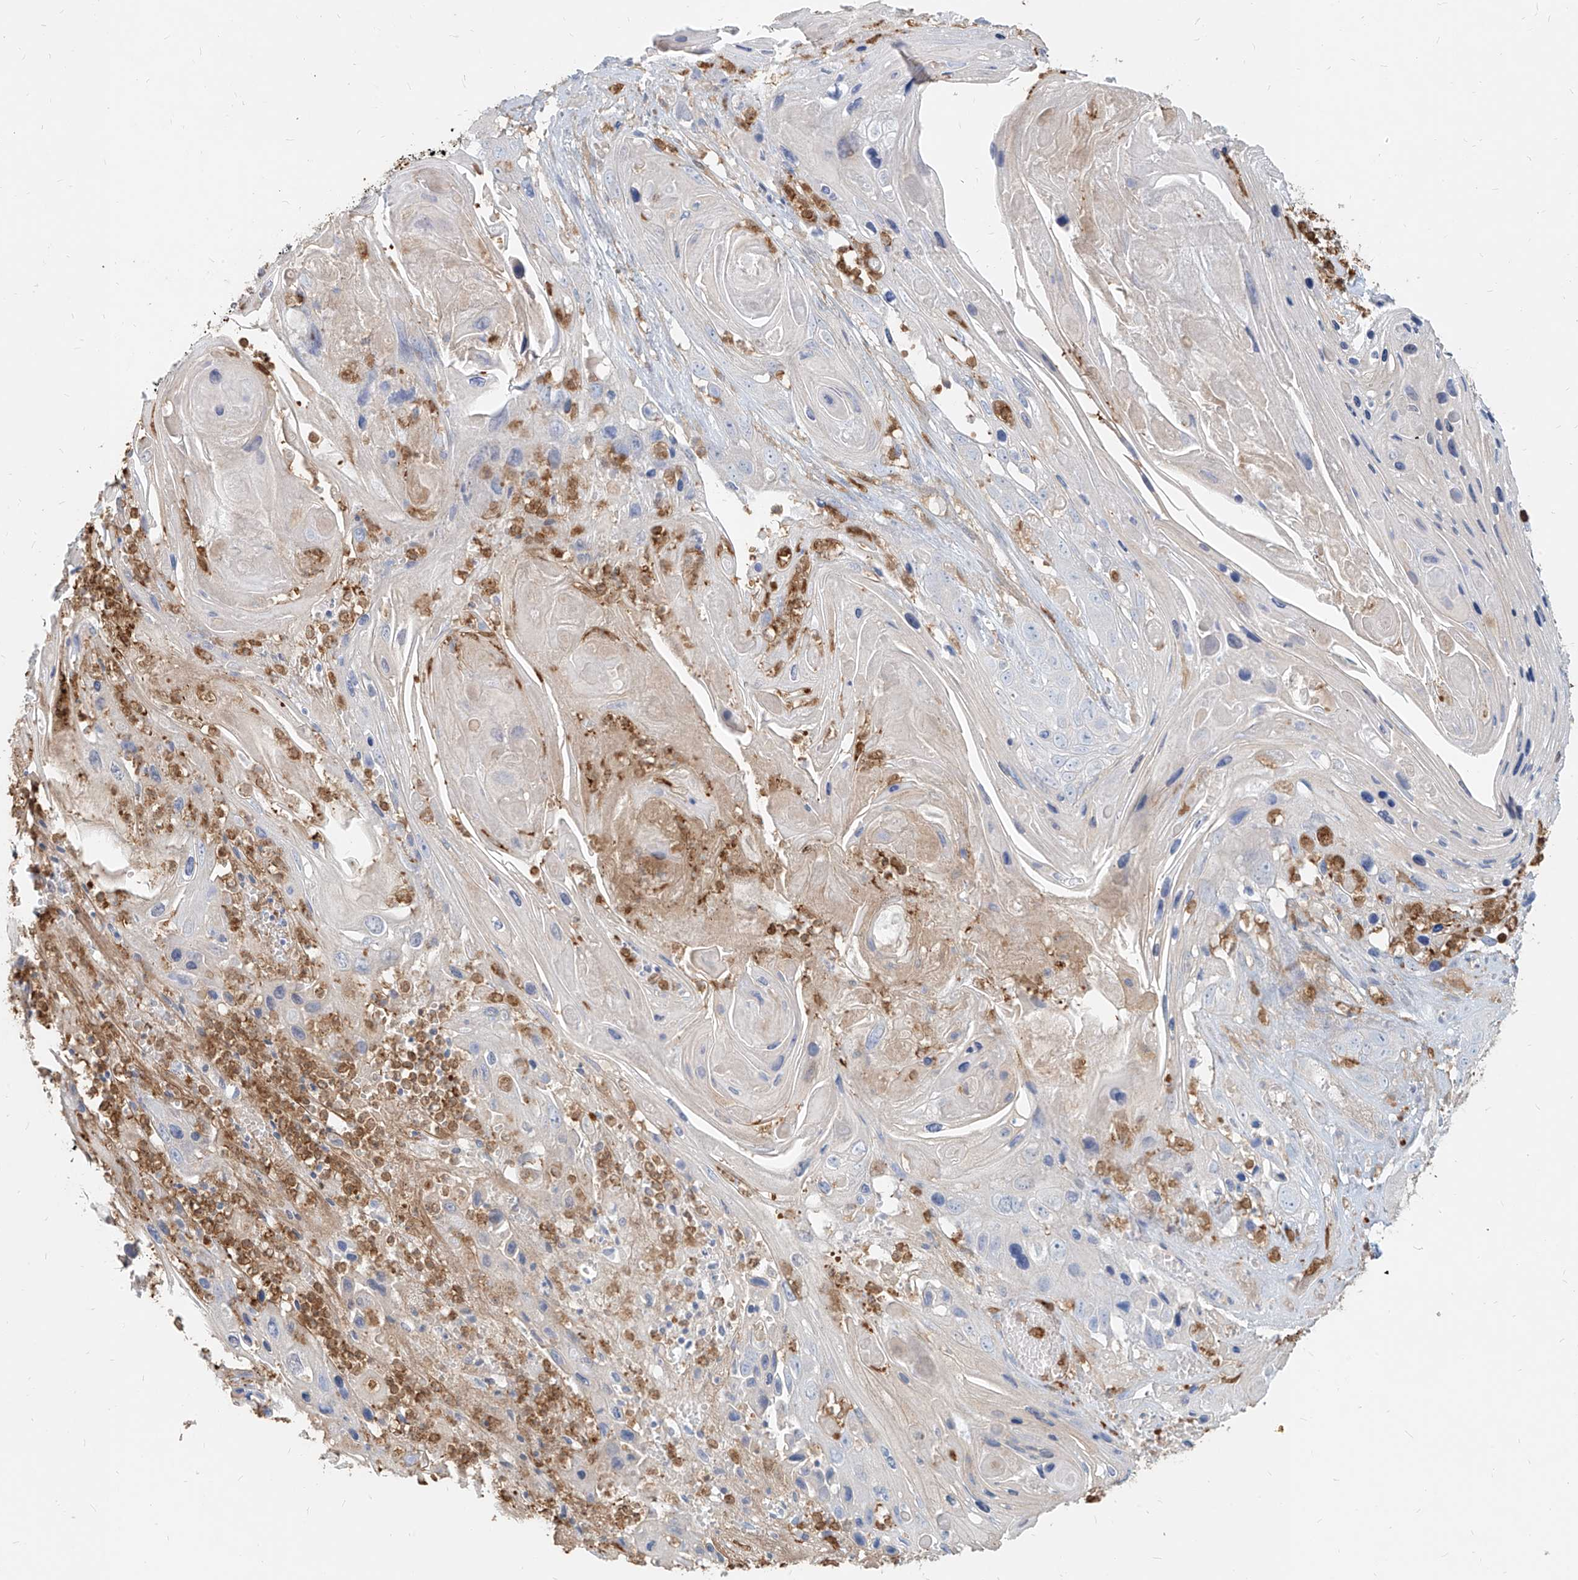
{"staining": {"intensity": "negative", "quantity": "none", "location": "none"}, "tissue": "skin cancer", "cell_type": "Tumor cells", "image_type": "cancer", "snomed": [{"axis": "morphology", "description": "Squamous cell carcinoma, NOS"}, {"axis": "topography", "description": "Skin"}], "caption": "Skin cancer was stained to show a protein in brown. There is no significant staining in tumor cells.", "gene": "PGD", "patient": {"sex": "male", "age": 55}}